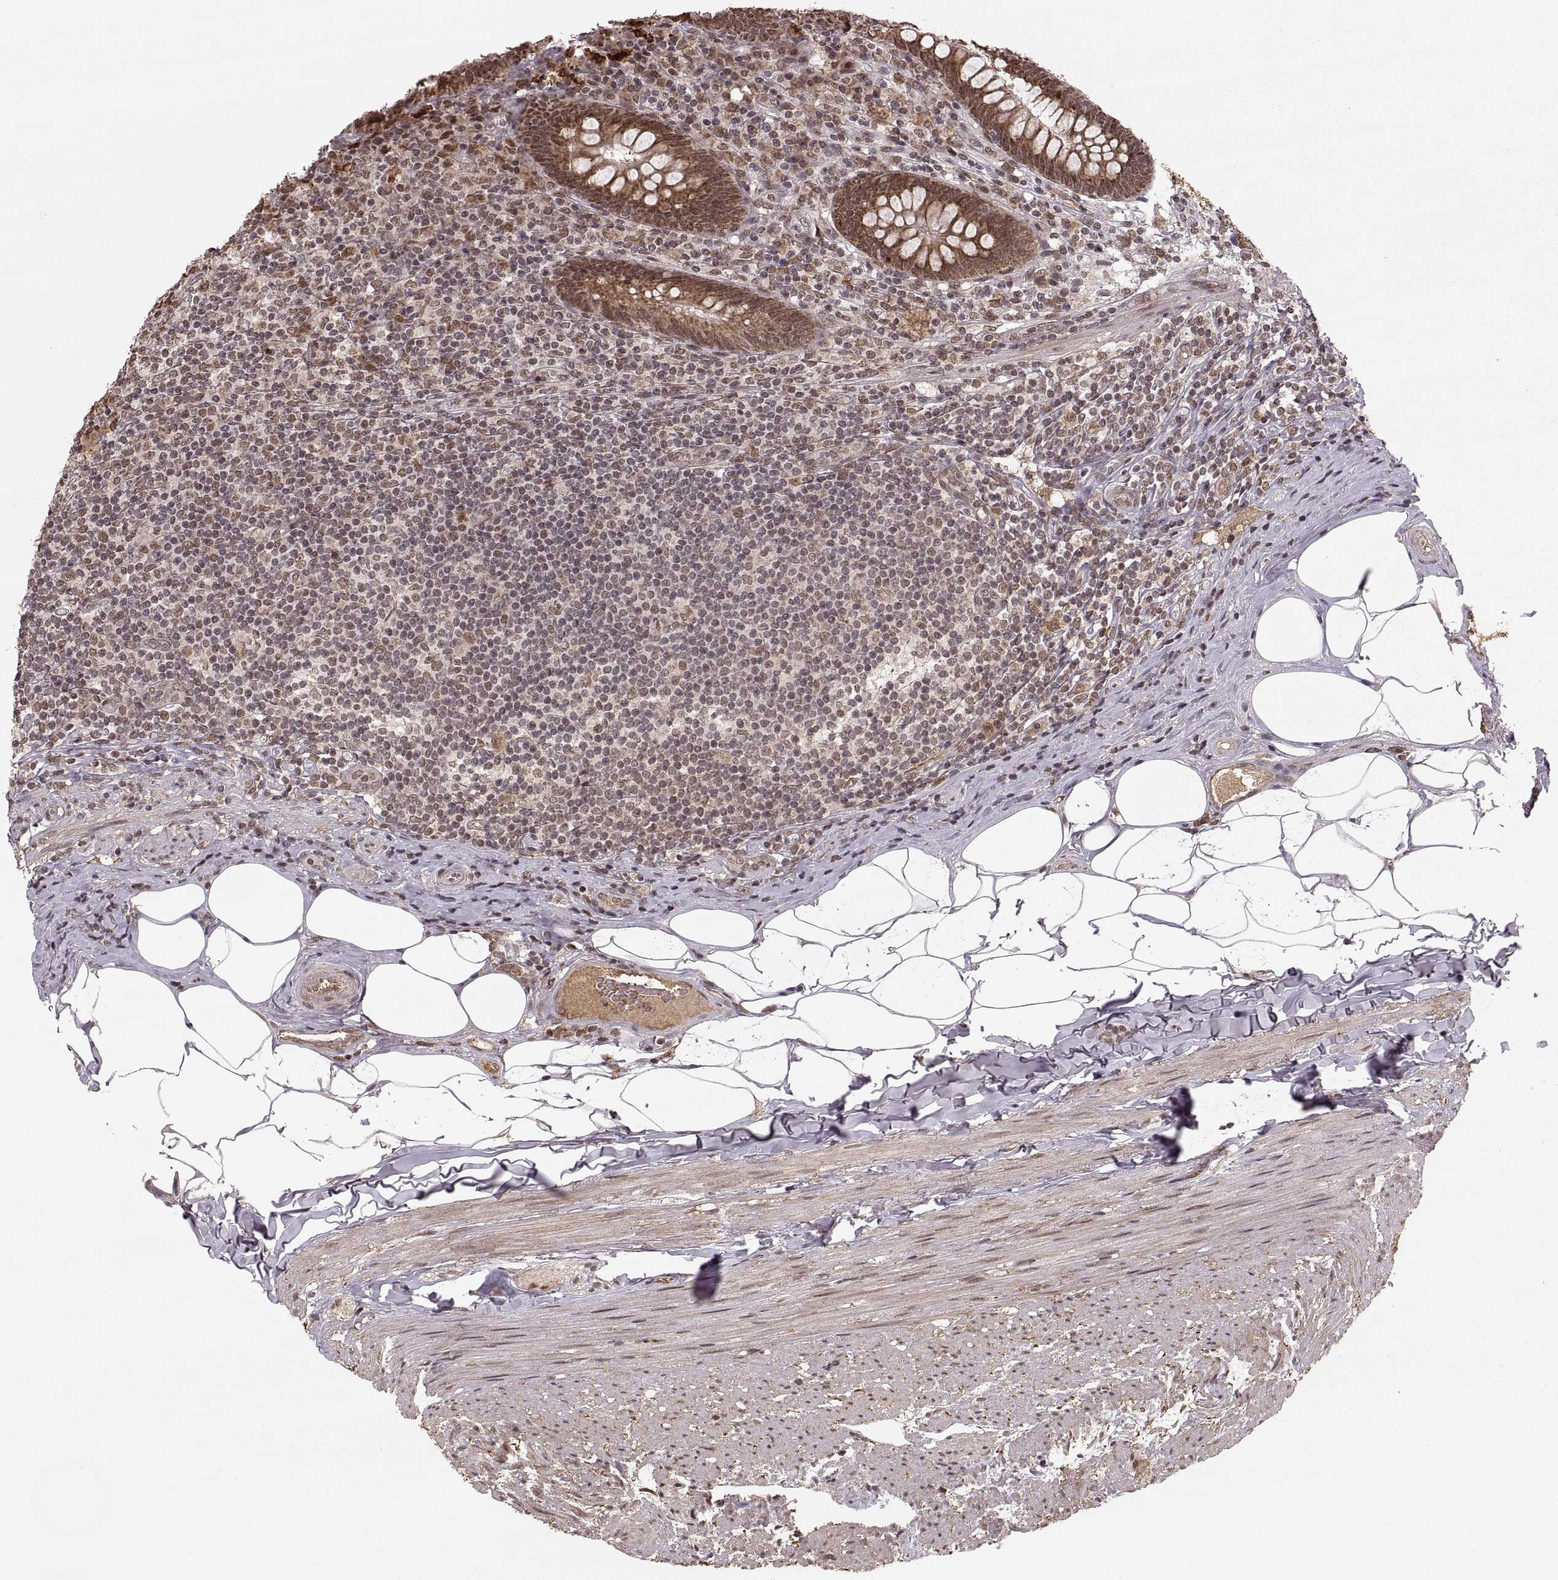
{"staining": {"intensity": "weak", "quantity": "25%-75%", "location": "cytoplasmic/membranous"}, "tissue": "appendix", "cell_type": "Glandular cells", "image_type": "normal", "snomed": [{"axis": "morphology", "description": "Normal tissue, NOS"}, {"axis": "topography", "description": "Appendix"}], "caption": "Unremarkable appendix shows weak cytoplasmic/membranous staining in about 25%-75% of glandular cells, visualized by immunohistochemistry. (IHC, brightfield microscopy, high magnification).", "gene": "RFT1", "patient": {"sex": "male", "age": 47}}